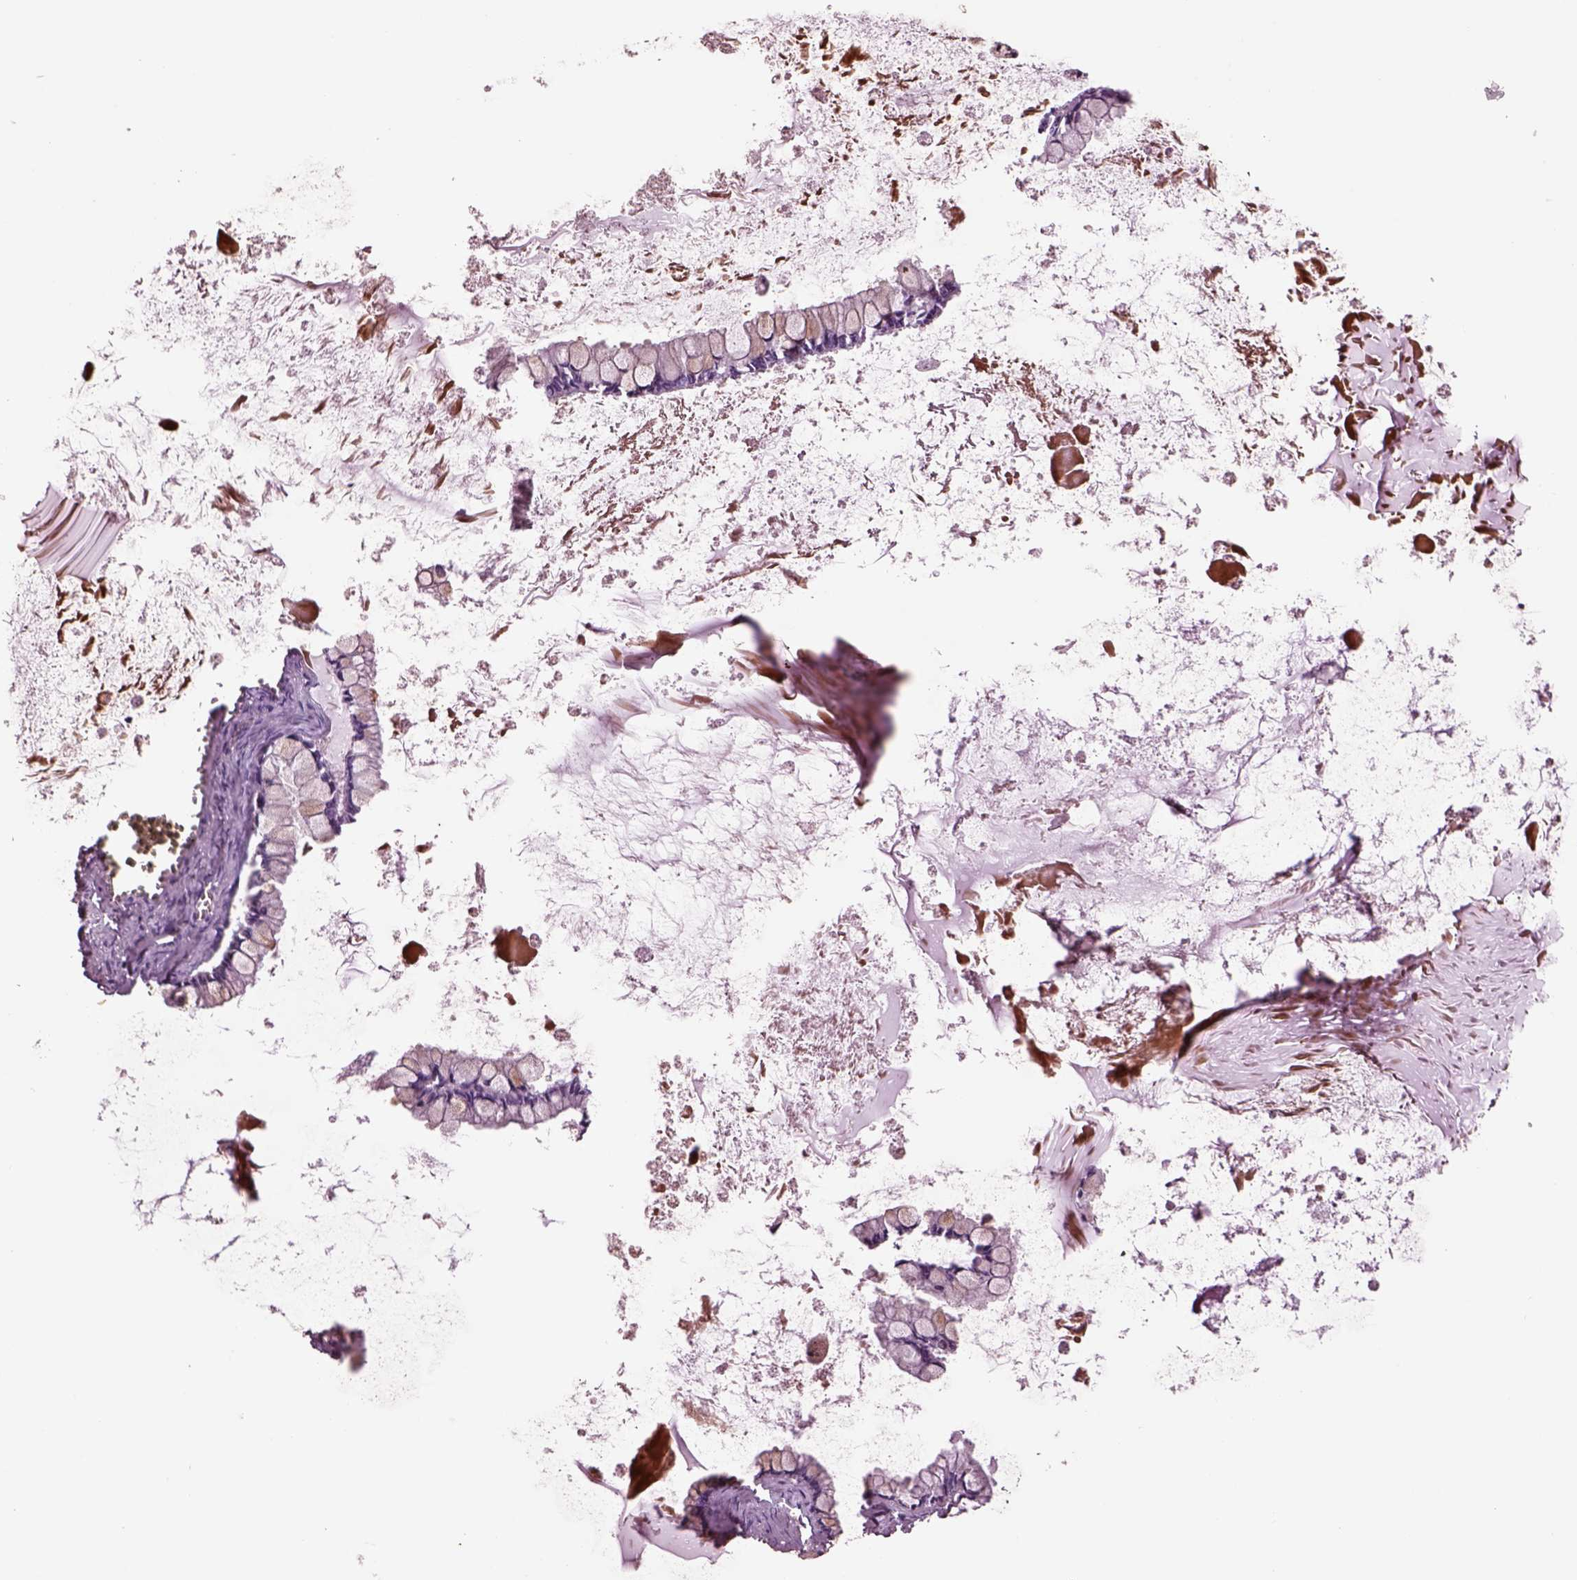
{"staining": {"intensity": "negative", "quantity": "none", "location": "none"}, "tissue": "ovarian cancer", "cell_type": "Tumor cells", "image_type": "cancer", "snomed": [{"axis": "morphology", "description": "Cystadenocarcinoma, mucinous, NOS"}, {"axis": "topography", "description": "Ovary"}], "caption": "Immunohistochemistry (IHC) image of neoplastic tissue: human ovarian mucinous cystadenocarcinoma stained with DAB (3,3'-diaminobenzidine) demonstrates no significant protein positivity in tumor cells.", "gene": "HTR1B", "patient": {"sex": "female", "age": 67}}